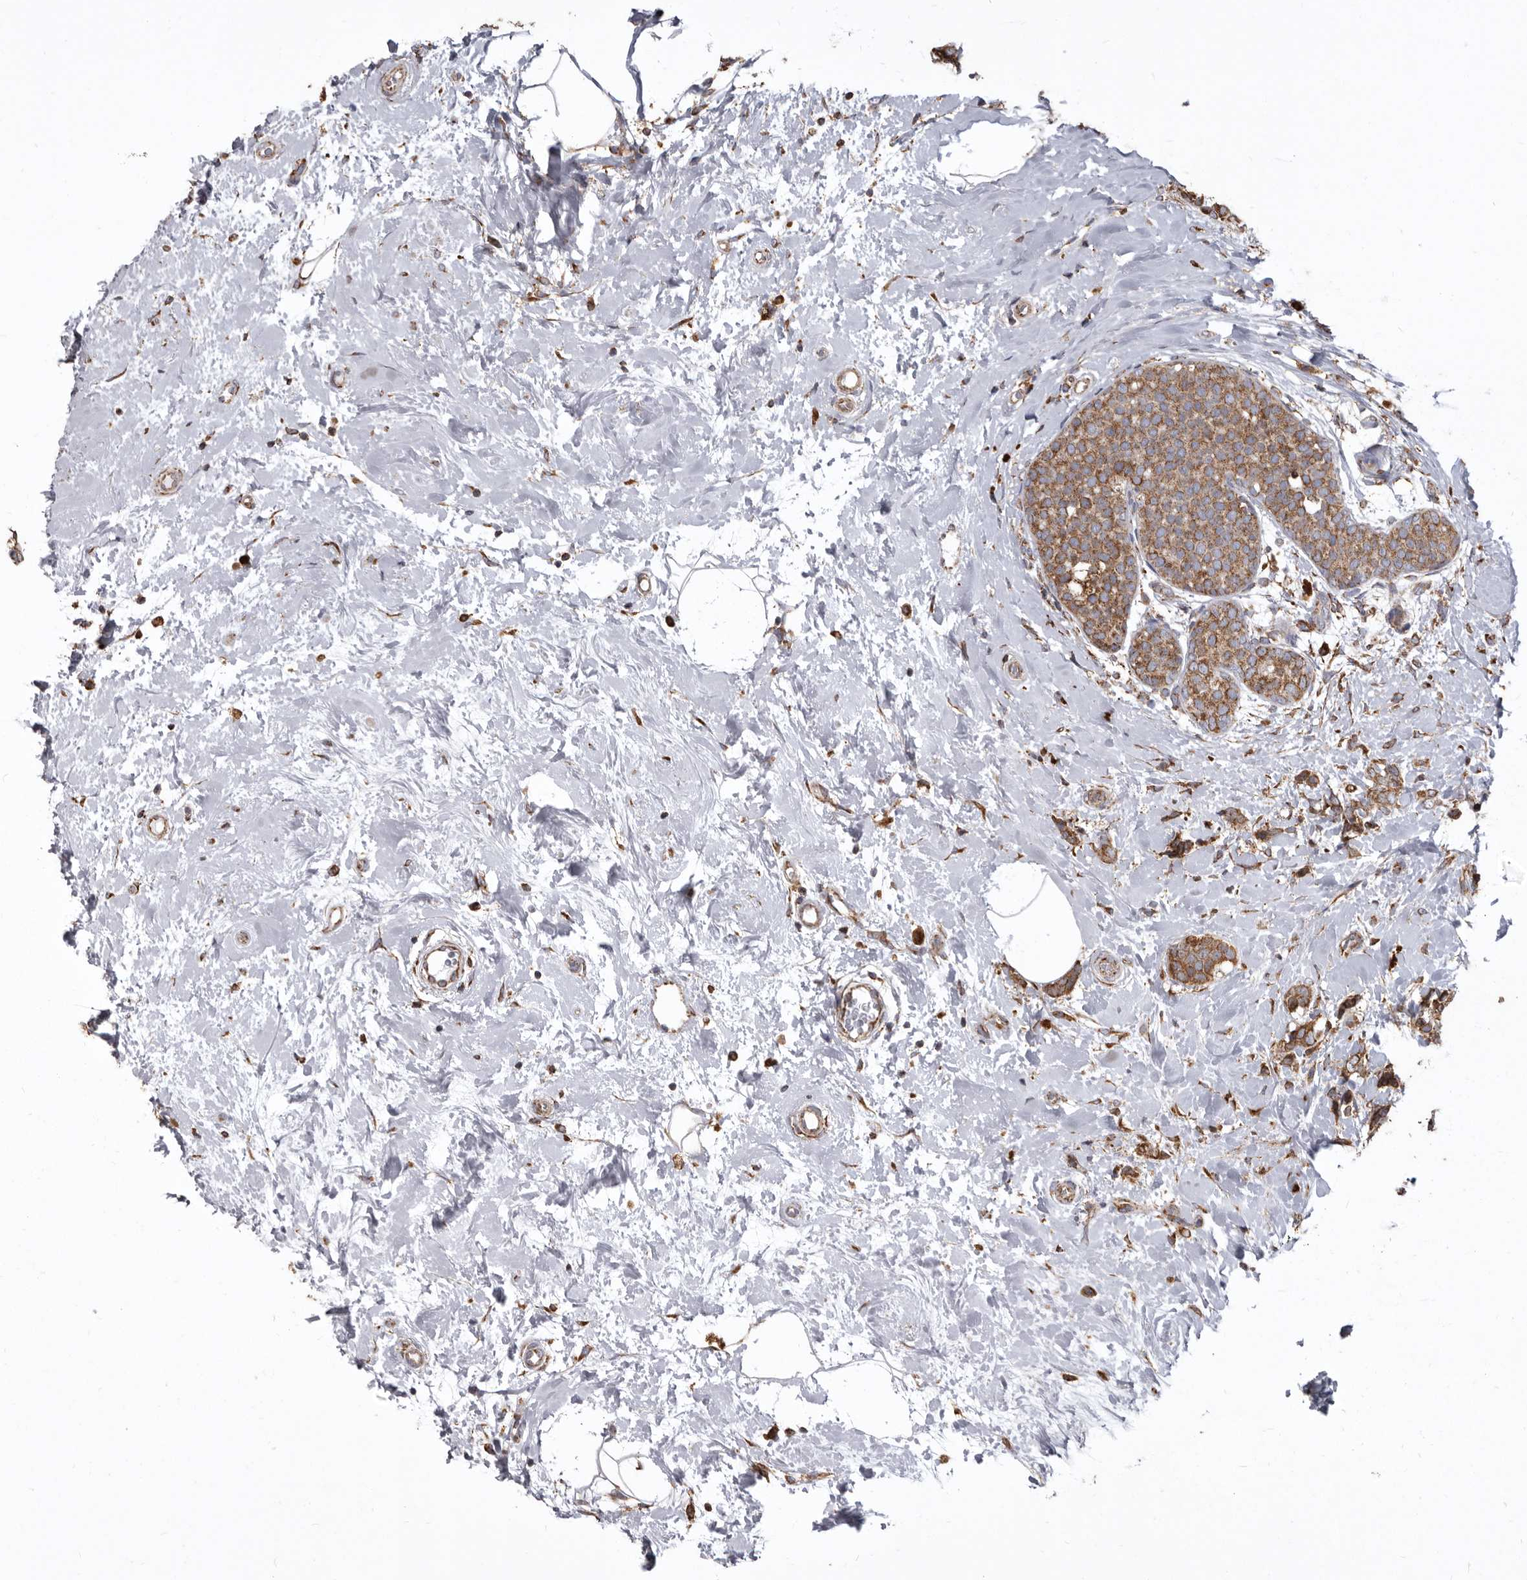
{"staining": {"intensity": "moderate", "quantity": ">75%", "location": "cytoplasmic/membranous"}, "tissue": "breast cancer", "cell_type": "Tumor cells", "image_type": "cancer", "snomed": [{"axis": "morphology", "description": "Lobular carcinoma, in situ"}, {"axis": "morphology", "description": "Lobular carcinoma"}, {"axis": "topography", "description": "Breast"}], "caption": "Approximately >75% of tumor cells in breast cancer exhibit moderate cytoplasmic/membranous protein positivity as visualized by brown immunohistochemical staining.", "gene": "CDK5RAP3", "patient": {"sex": "female", "age": 41}}